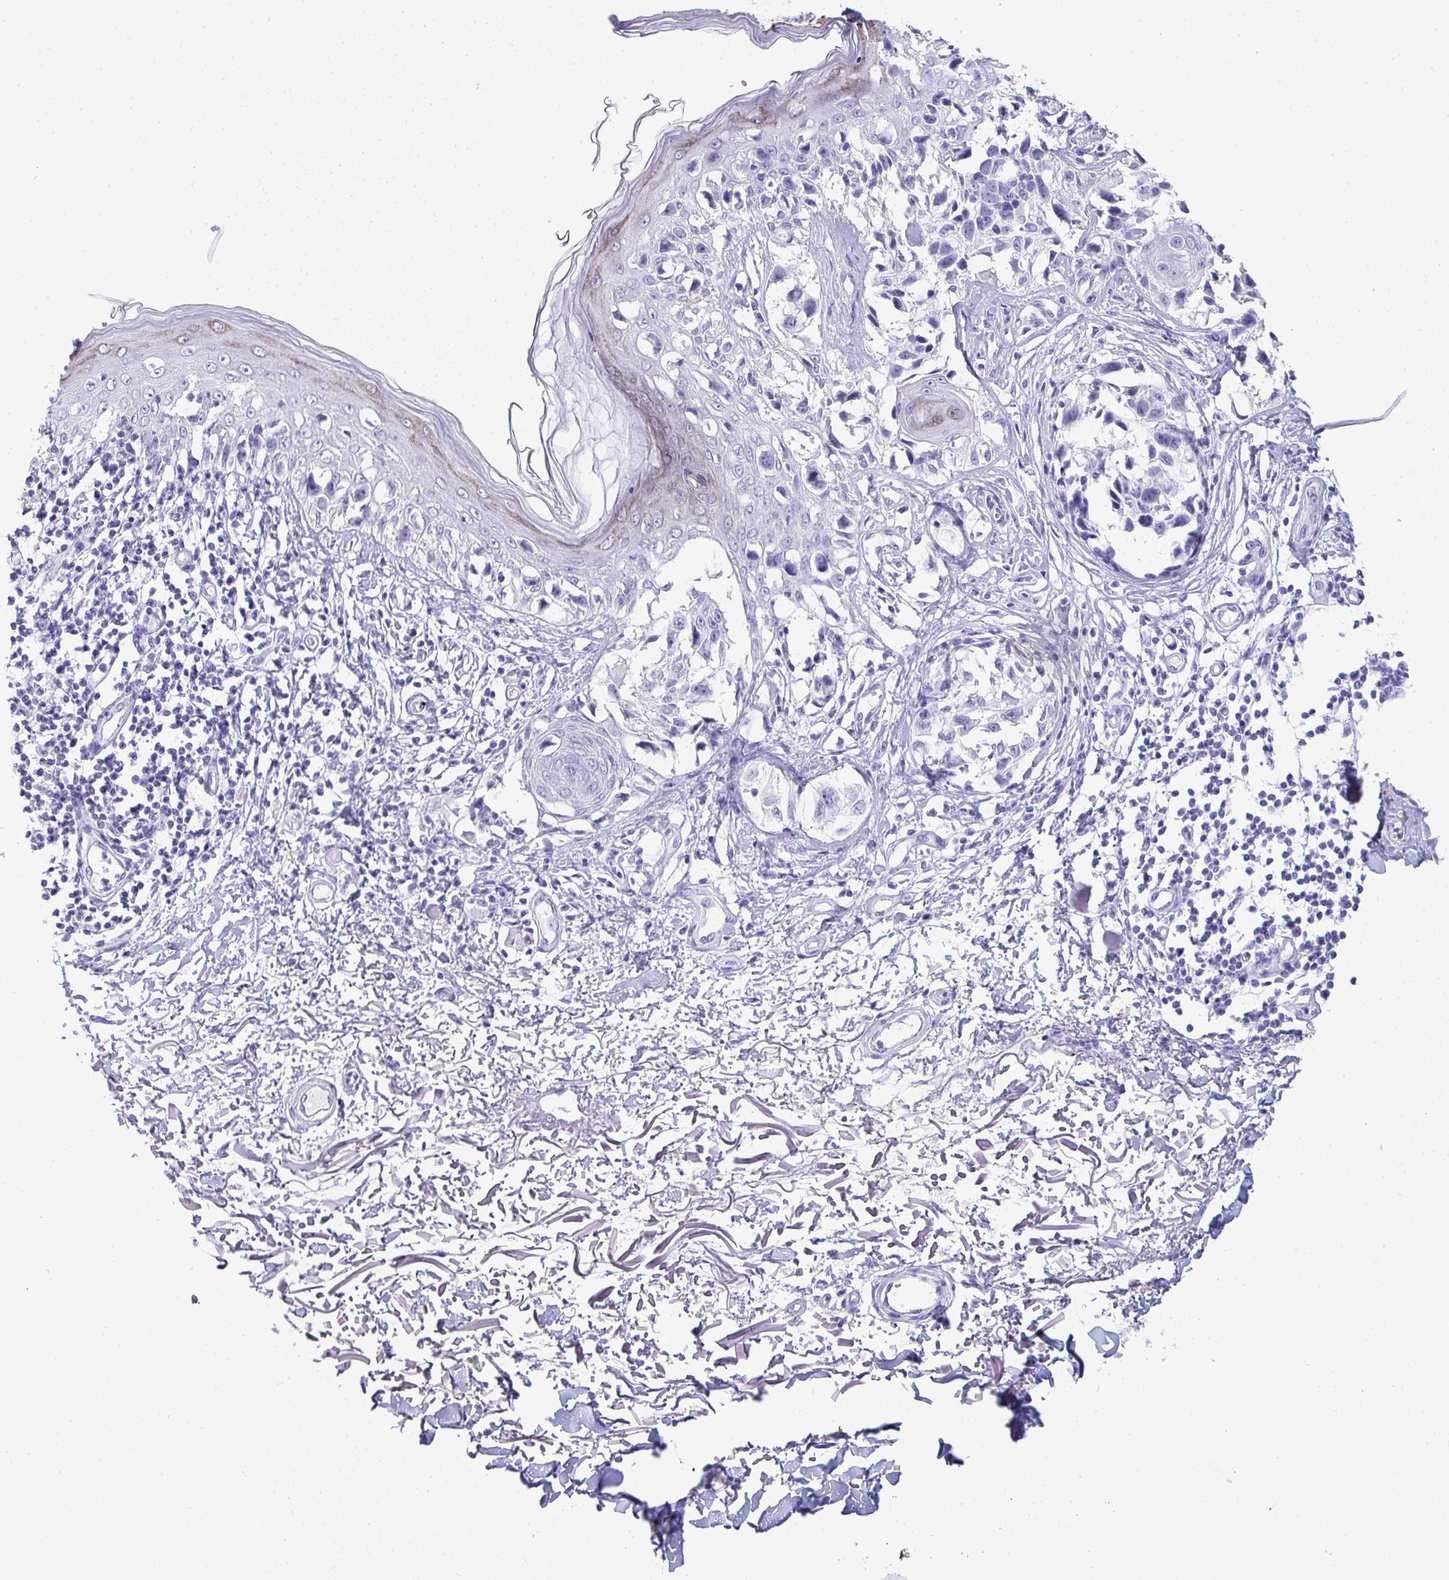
{"staining": {"intensity": "negative", "quantity": "none", "location": "none"}, "tissue": "melanoma", "cell_type": "Tumor cells", "image_type": "cancer", "snomed": [{"axis": "morphology", "description": "Malignant melanoma, NOS"}, {"axis": "topography", "description": "Skin"}], "caption": "This is an IHC image of malignant melanoma. There is no positivity in tumor cells.", "gene": "PRND", "patient": {"sex": "male", "age": 73}}